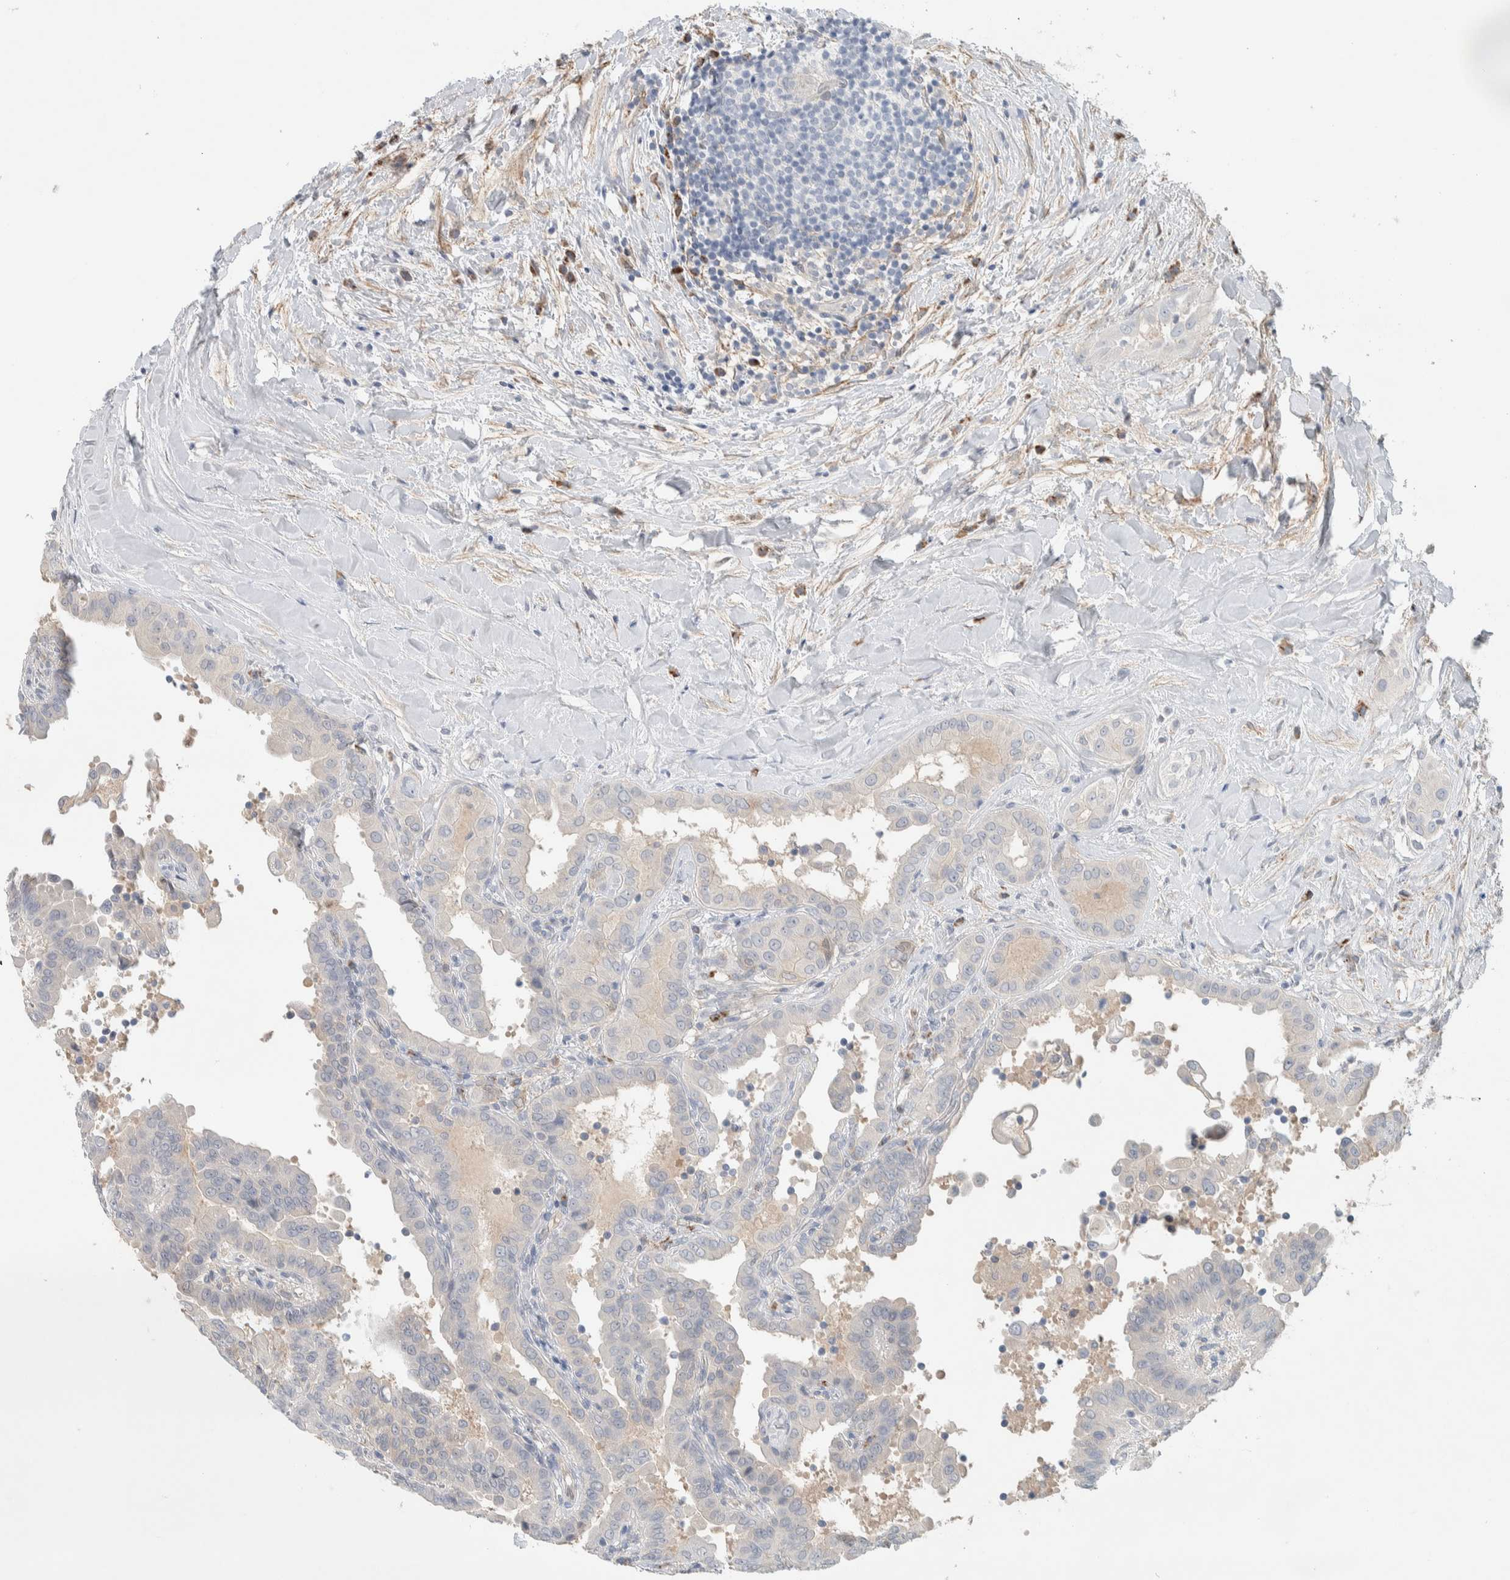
{"staining": {"intensity": "negative", "quantity": "none", "location": "none"}, "tissue": "thyroid cancer", "cell_type": "Tumor cells", "image_type": "cancer", "snomed": [{"axis": "morphology", "description": "Papillary adenocarcinoma, NOS"}, {"axis": "topography", "description": "Thyroid gland"}], "caption": "This is a photomicrograph of immunohistochemistry (IHC) staining of thyroid cancer (papillary adenocarcinoma), which shows no positivity in tumor cells.", "gene": "DEPTOR", "patient": {"sex": "male", "age": 33}}